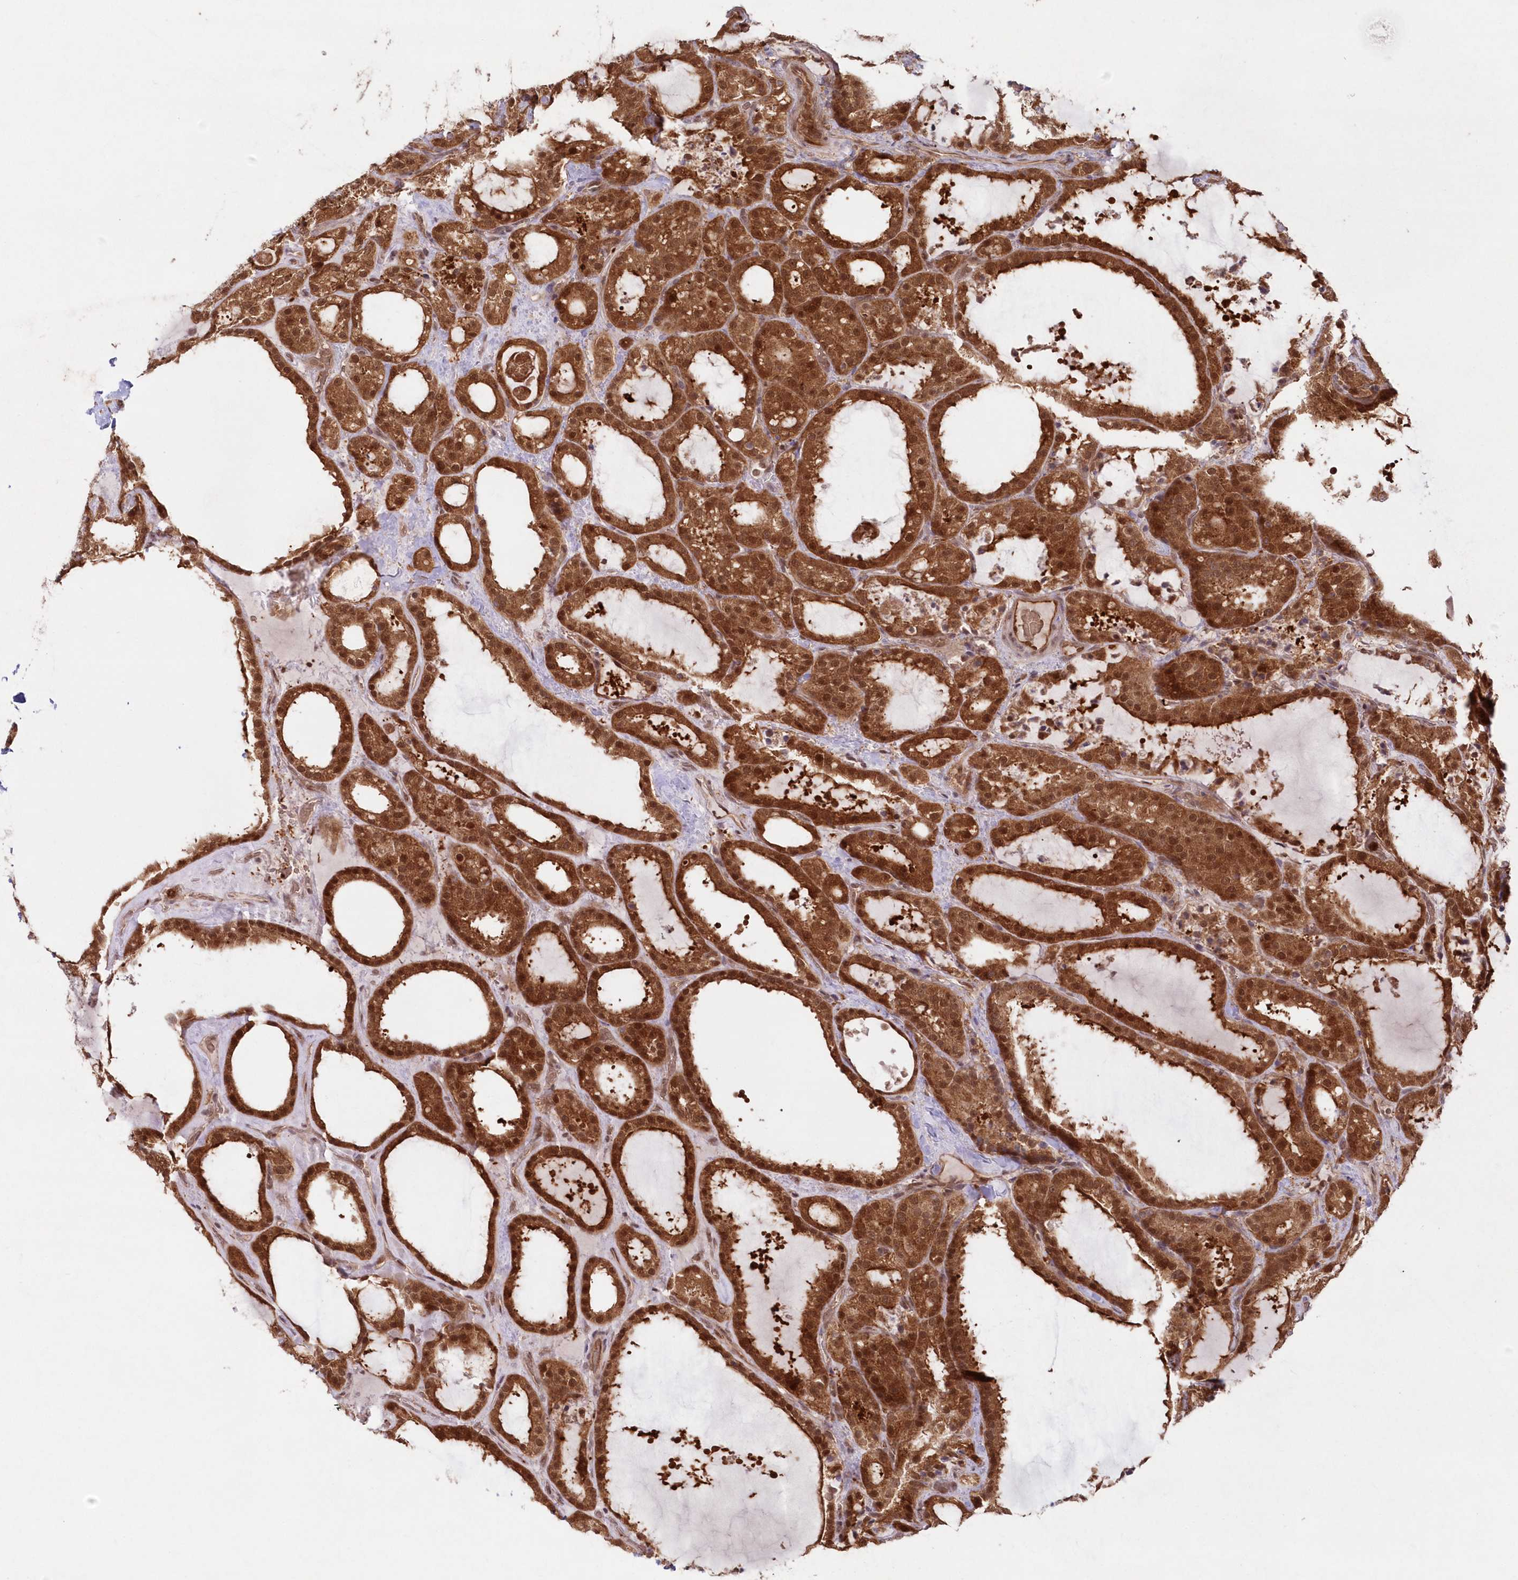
{"staining": {"intensity": "strong", "quantity": ">75%", "location": "cytoplasmic/membranous,nuclear"}, "tissue": "thyroid cancer", "cell_type": "Tumor cells", "image_type": "cancer", "snomed": [{"axis": "morphology", "description": "Papillary adenocarcinoma, NOS"}, {"axis": "topography", "description": "Thyroid gland"}], "caption": "Tumor cells display strong cytoplasmic/membranous and nuclear positivity in approximately >75% of cells in thyroid cancer.", "gene": "GBE1", "patient": {"sex": "male", "age": 77}}